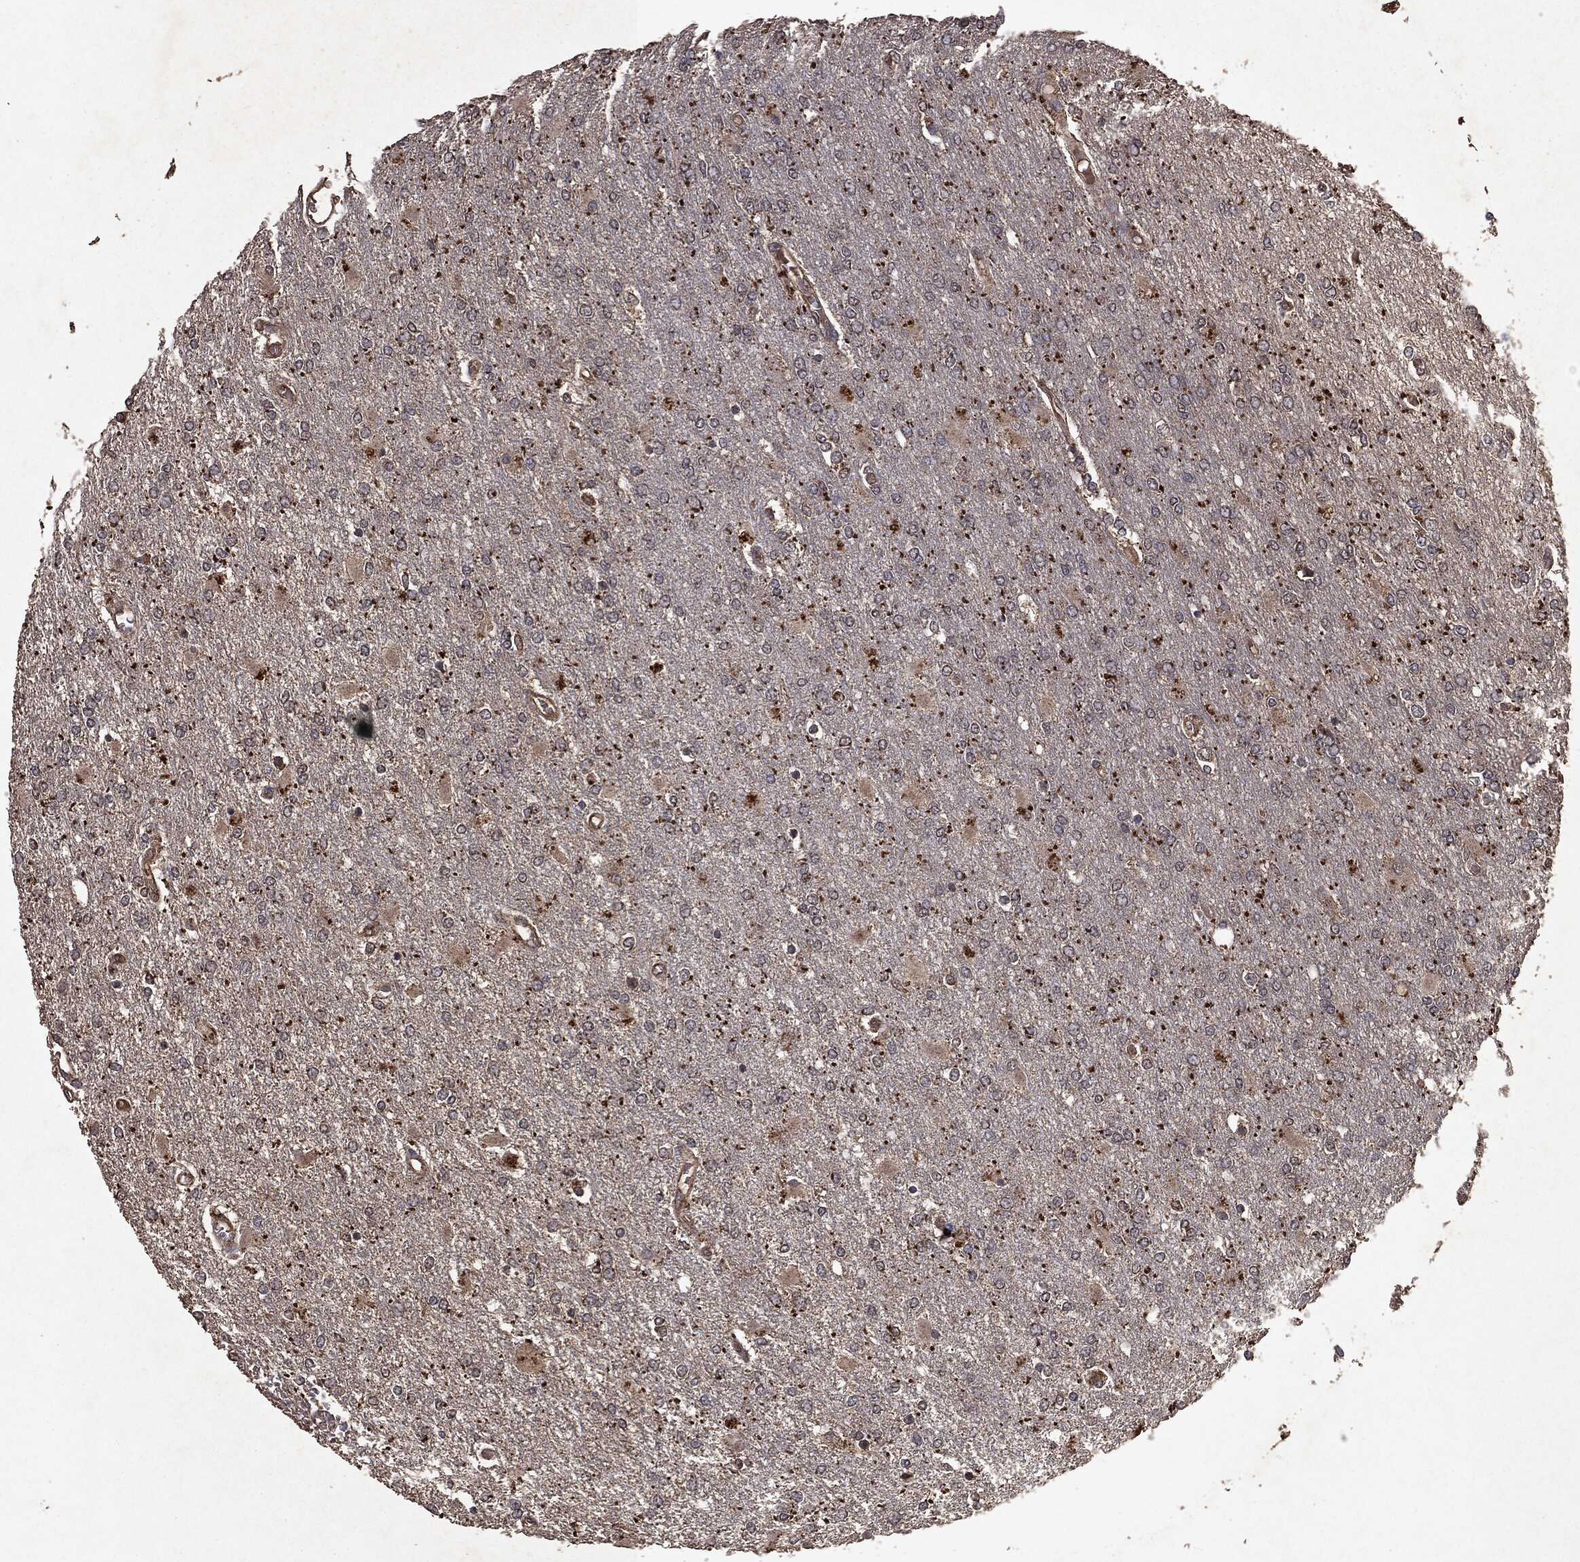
{"staining": {"intensity": "negative", "quantity": "none", "location": "none"}, "tissue": "glioma", "cell_type": "Tumor cells", "image_type": "cancer", "snomed": [{"axis": "morphology", "description": "Glioma, malignant, High grade"}, {"axis": "topography", "description": "Cerebral cortex"}], "caption": "An immunohistochemistry photomicrograph of glioma is shown. There is no staining in tumor cells of glioma.", "gene": "MTOR", "patient": {"sex": "male", "age": 79}}